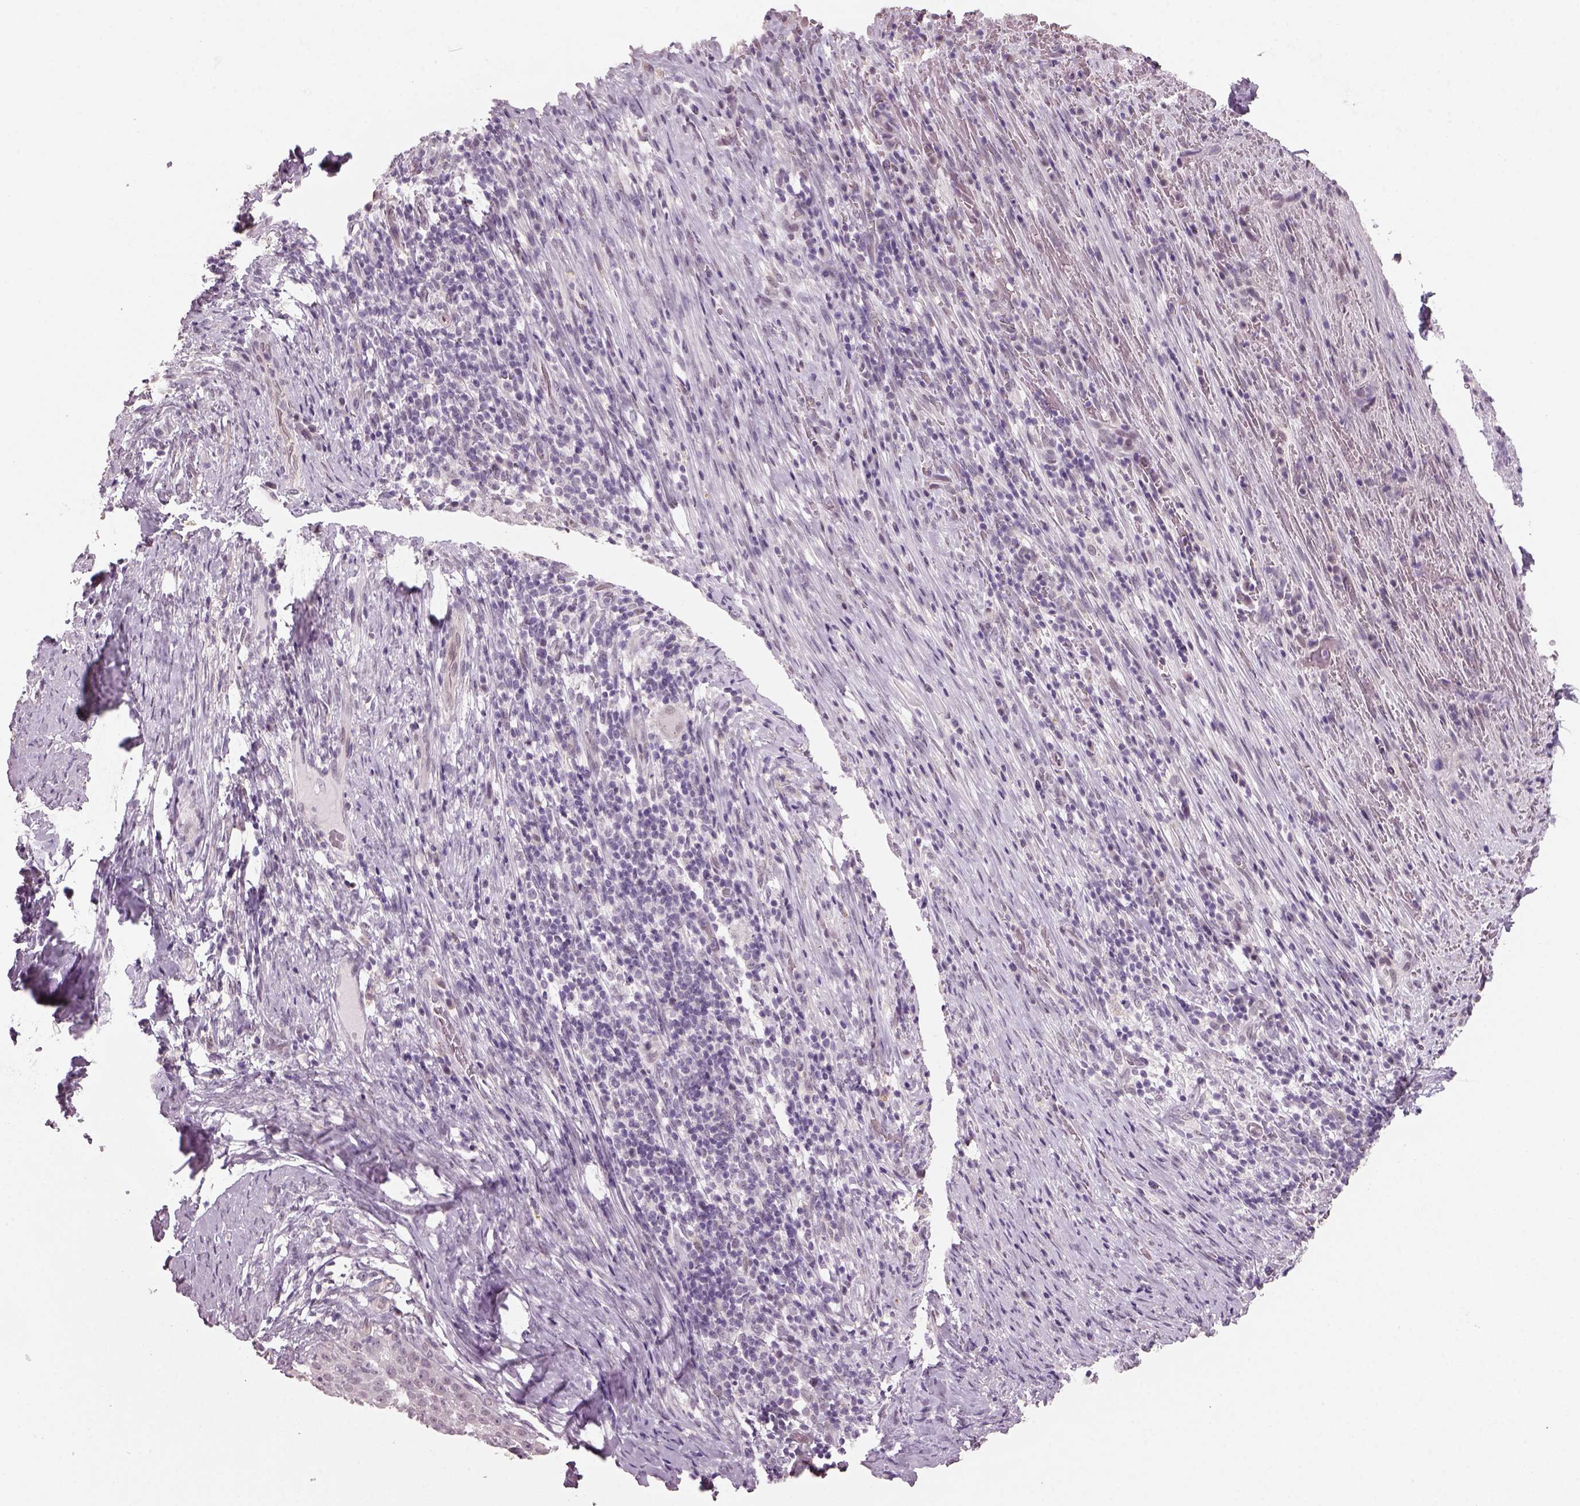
{"staining": {"intensity": "negative", "quantity": "none", "location": "none"}, "tissue": "cervical cancer", "cell_type": "Tumor cells", "image_type": "cancer", "snomed": [{"axis": "morphology", "description": "Squamous cell carcinoma, NOS"}, {"axis": "topography", "description": "Cervix"}], "caption": "IHC image of neoplastic tissue: human squamous cell carcinoma (cervical) stained with DAB (3,3'-diaminobenzidine) demonstrates no significant protein positivity in tumor cells.", "gene": "NAT8", "patient": {"sex": "female", "age": 51}}